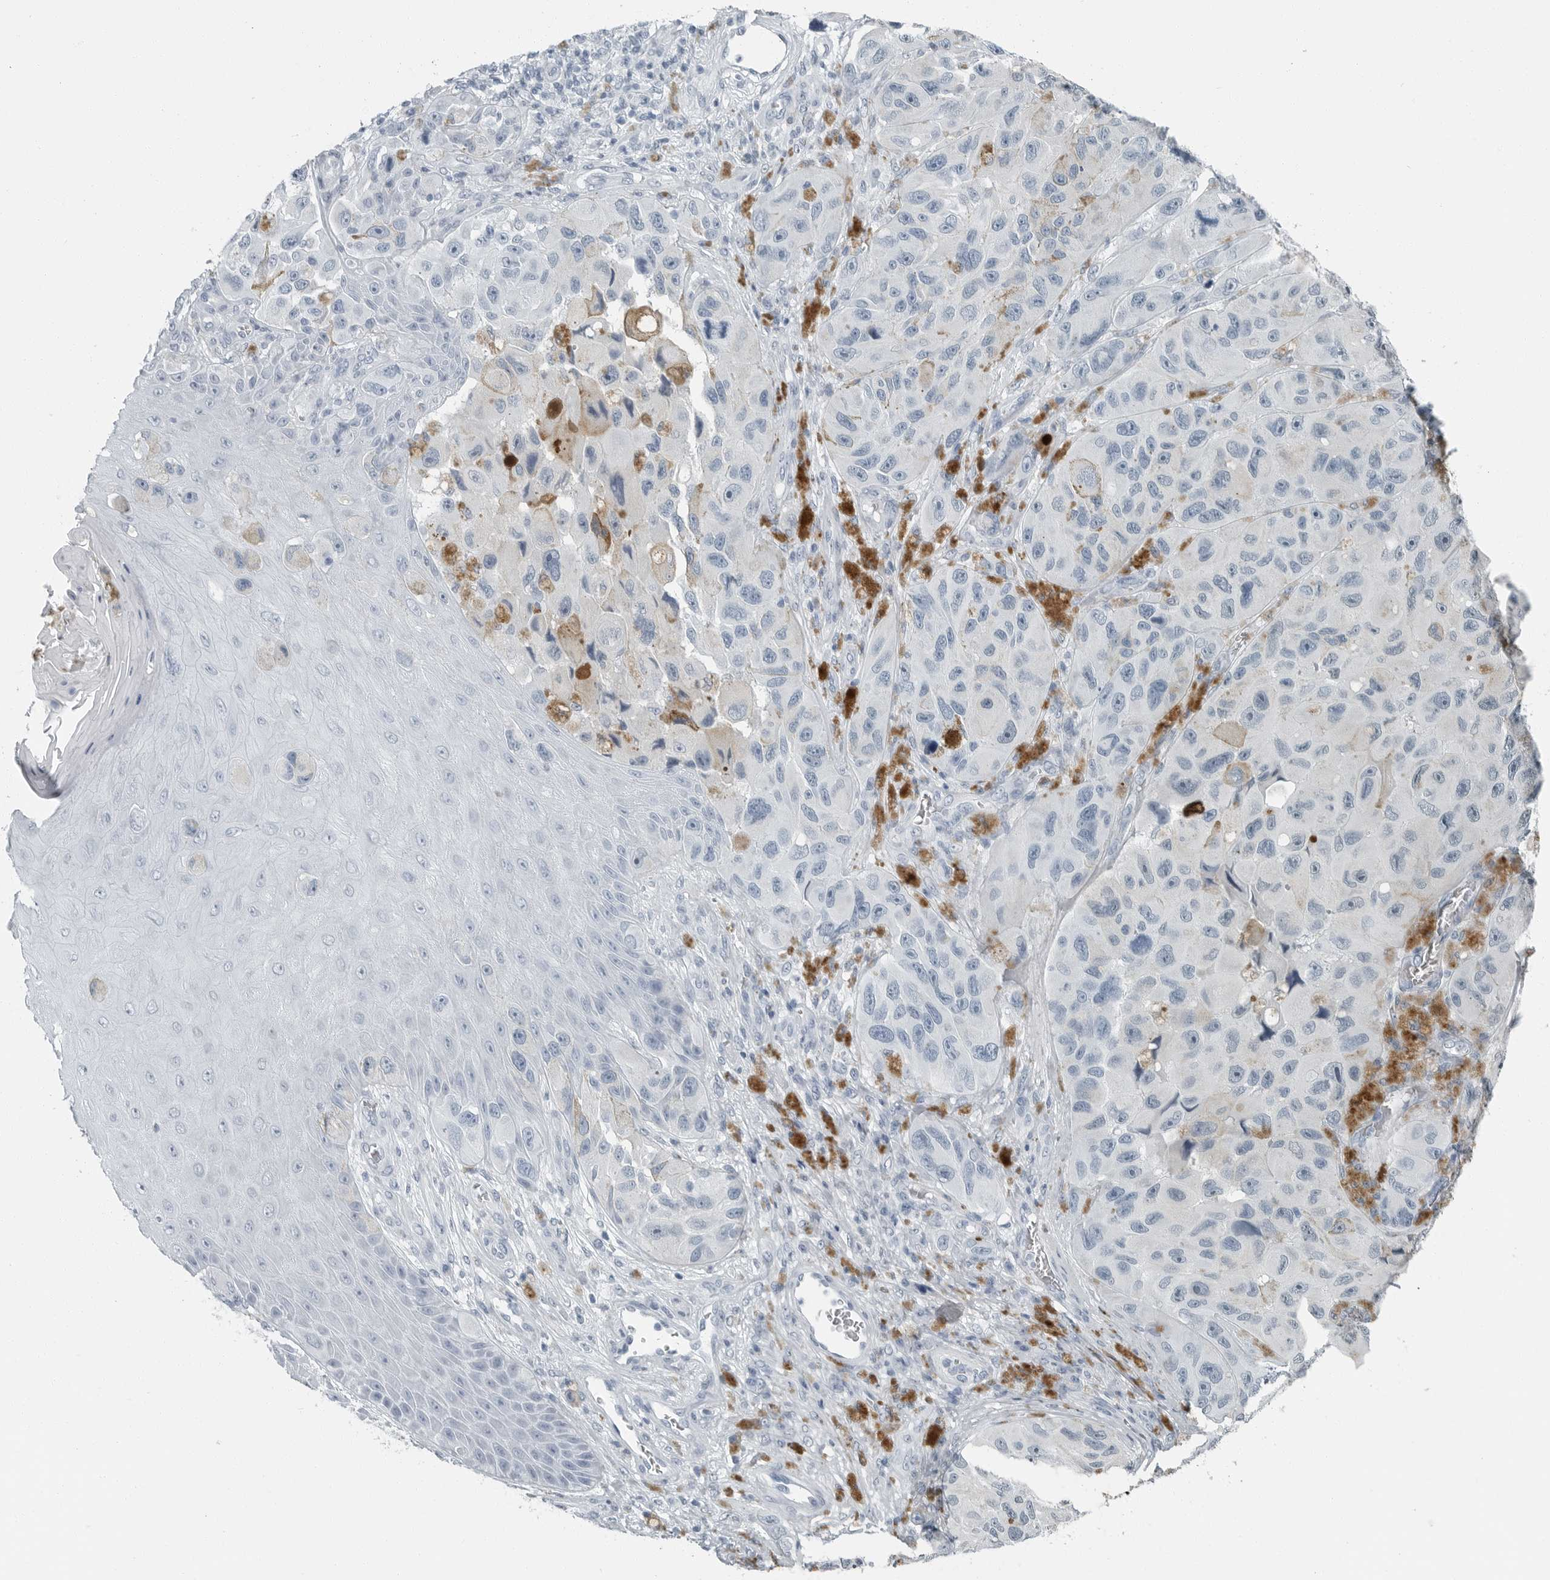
{"staining": {"intensity": "negative", "quantity": "none", "location": "none"}, "tissue": "melanoma", "cell_type": "Tumor cells", "image_type": "cancer", "snomed": [{"axis": "morphology", "description": "Malignant melanoma, NOS"}, {"axis": "topography", "description": "Skin"}], "caption": "IHC photomicrograph of neoplastic tissue: melanoma stained with DAB shows no significant protein positivity in tumor cells. Nuclei are stained in blue.", "gene": "ZPBP2", "patient": {"sex": "female", "age": 73}}